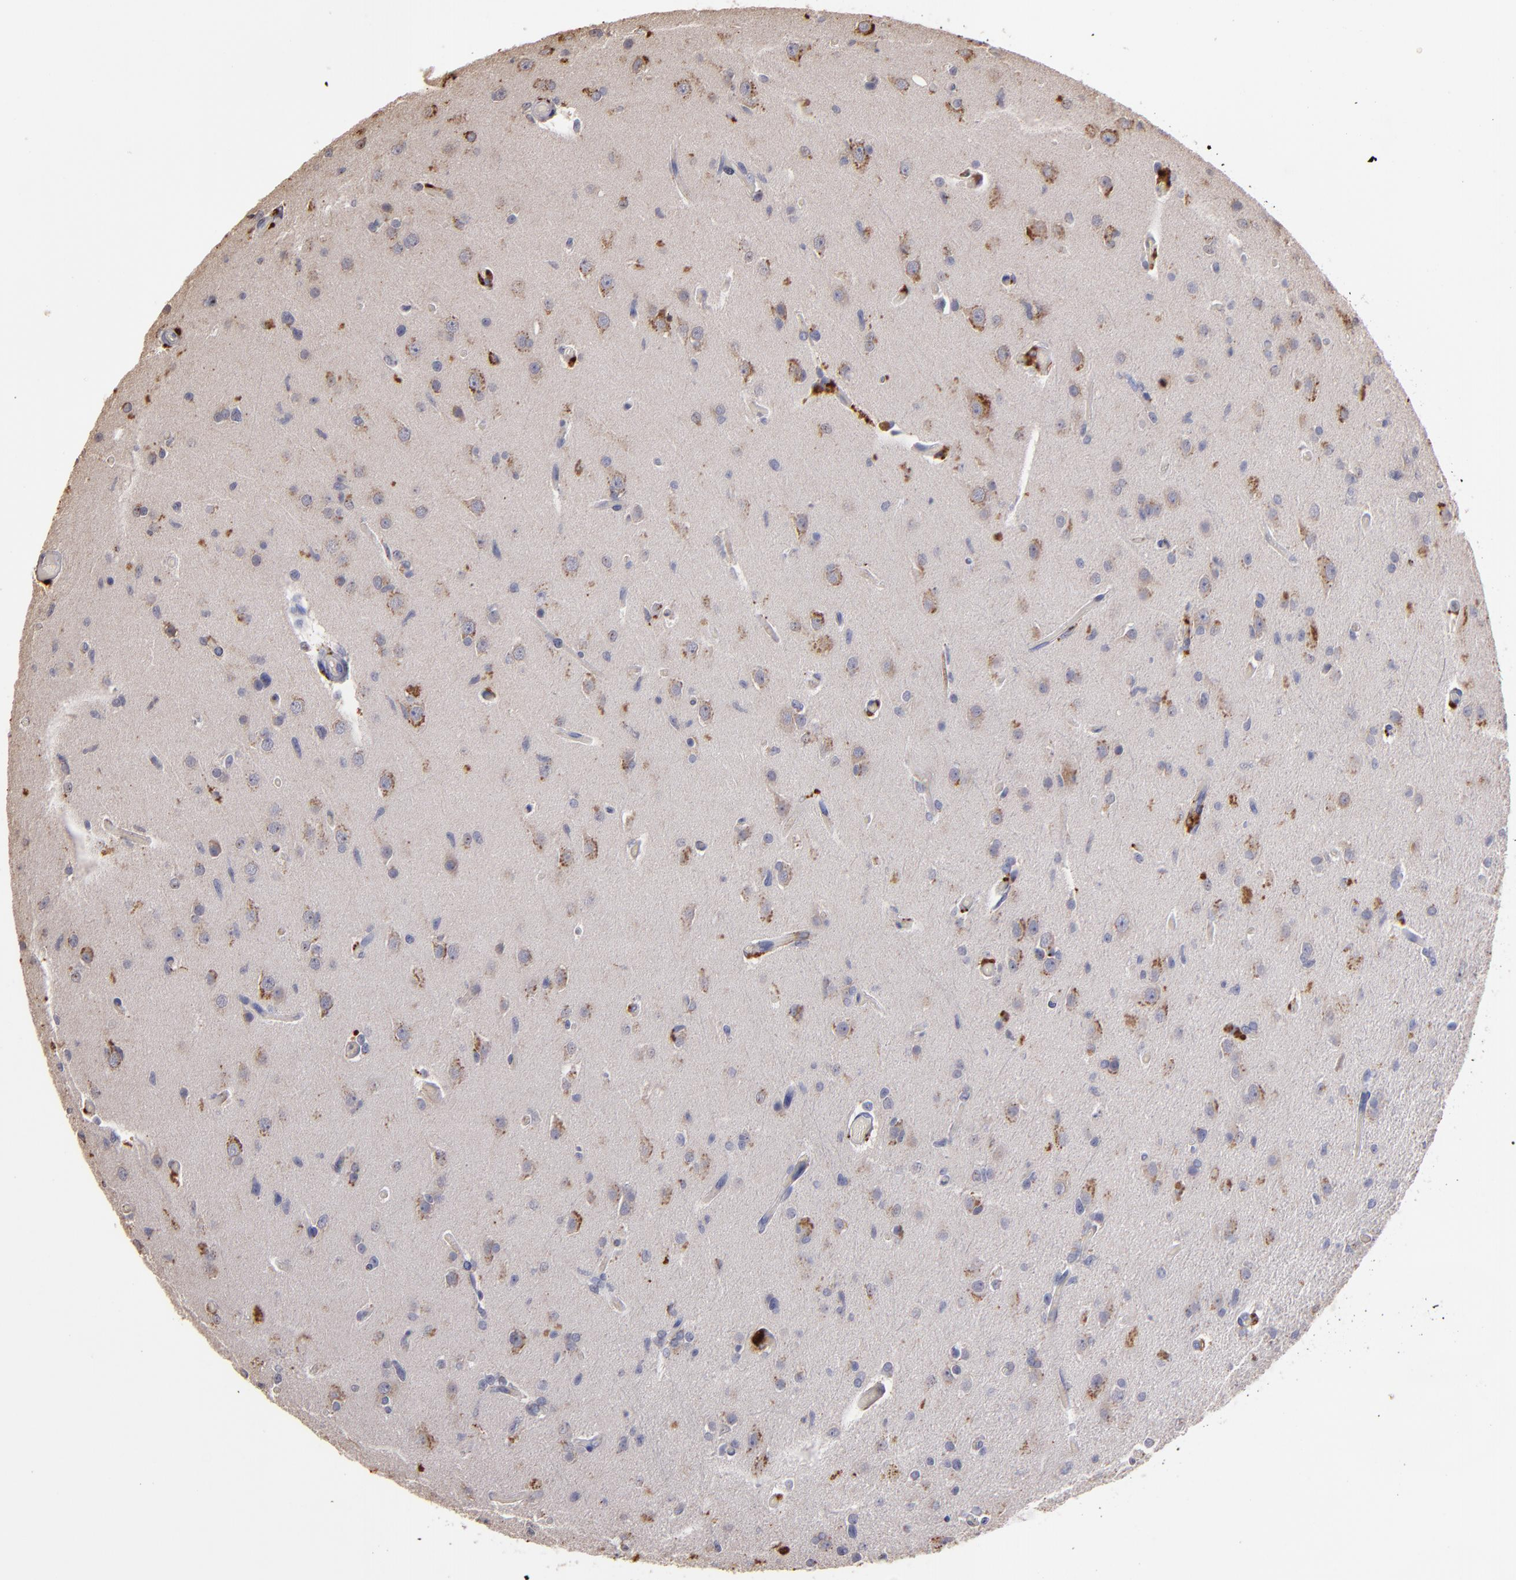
{"staining": {"intensity": "weak", "quantity": "25%-75%", "location": "cytoplasmic/membranous"}, "tissue": "glioma", "cell_type": "Tumor cells", "image_type": "cancer", "snomed": [{"axis": "morphology", "description": "Glioma, malignant, High grade"}, {"axis": "topography", "description": "Brain"}], "caption": "Glioma stained with a protein marker exhibits weak staining in tumor cells.", "gene": "TRAF1", "patient": {"sex": "male", "age": 33}}